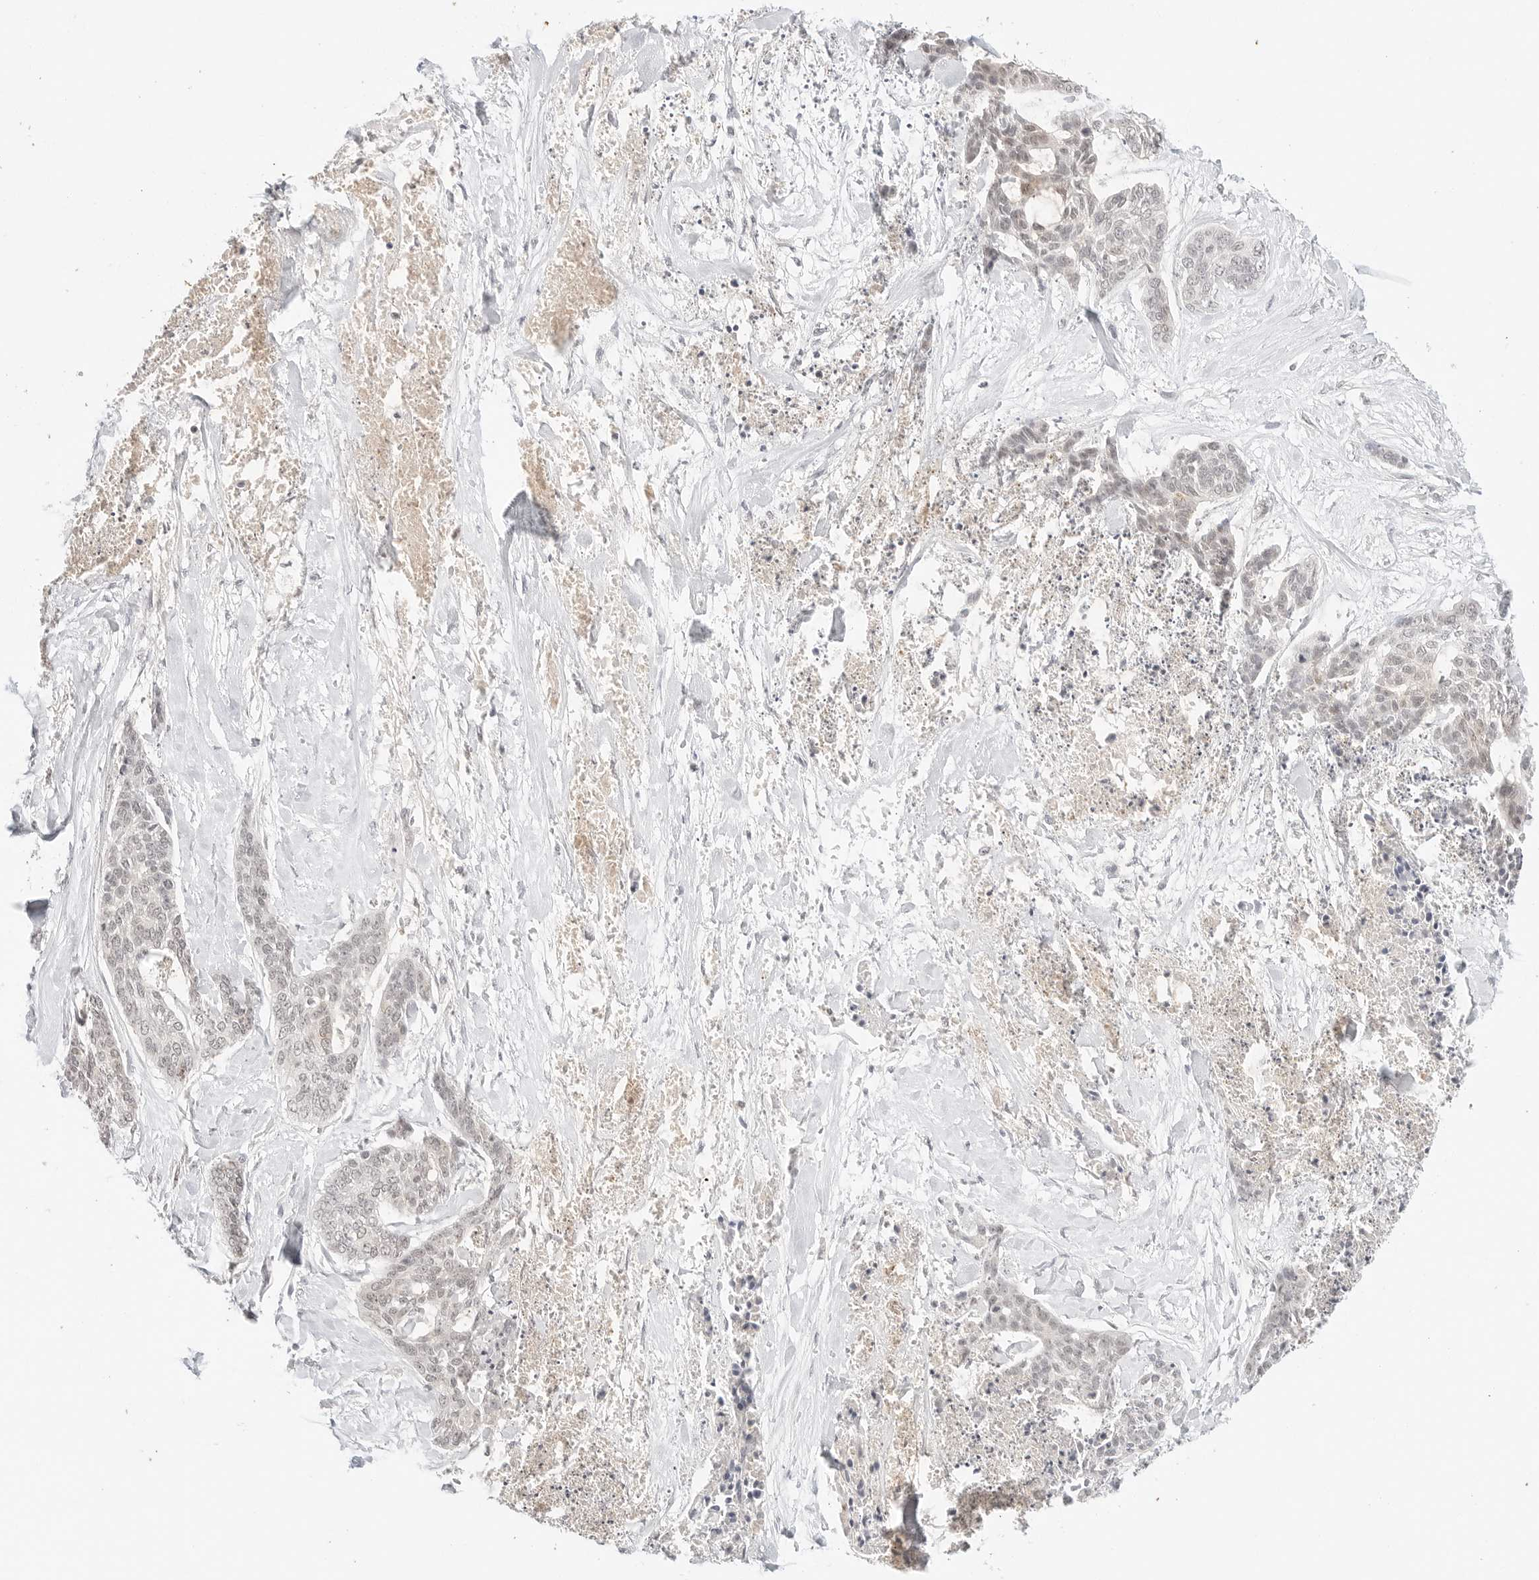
{"staining": {"intensity": "weak", "quantity": "<25%", "location": "nuclear"}, "tissue": "skin cancer", "cell_type": "Tumor cells", "image_type": "cancer", "snomed": [{"axis": "morphology", "description": "Basal cell carcinoma"}, {"axis": "topography", "description": "Skin"}], "caption": "A micrograph of human basal cell carcinoma (skin) is negative for staining in tumor cells. Brightfield microscopy of IHC stained with DAB (3,3'-diaminobenzidine) (brown) and hematoxylin (blue), captured at high magnification.", "gene": "RPS6KL1", "patient": {"sex": "female", "age": 64}}